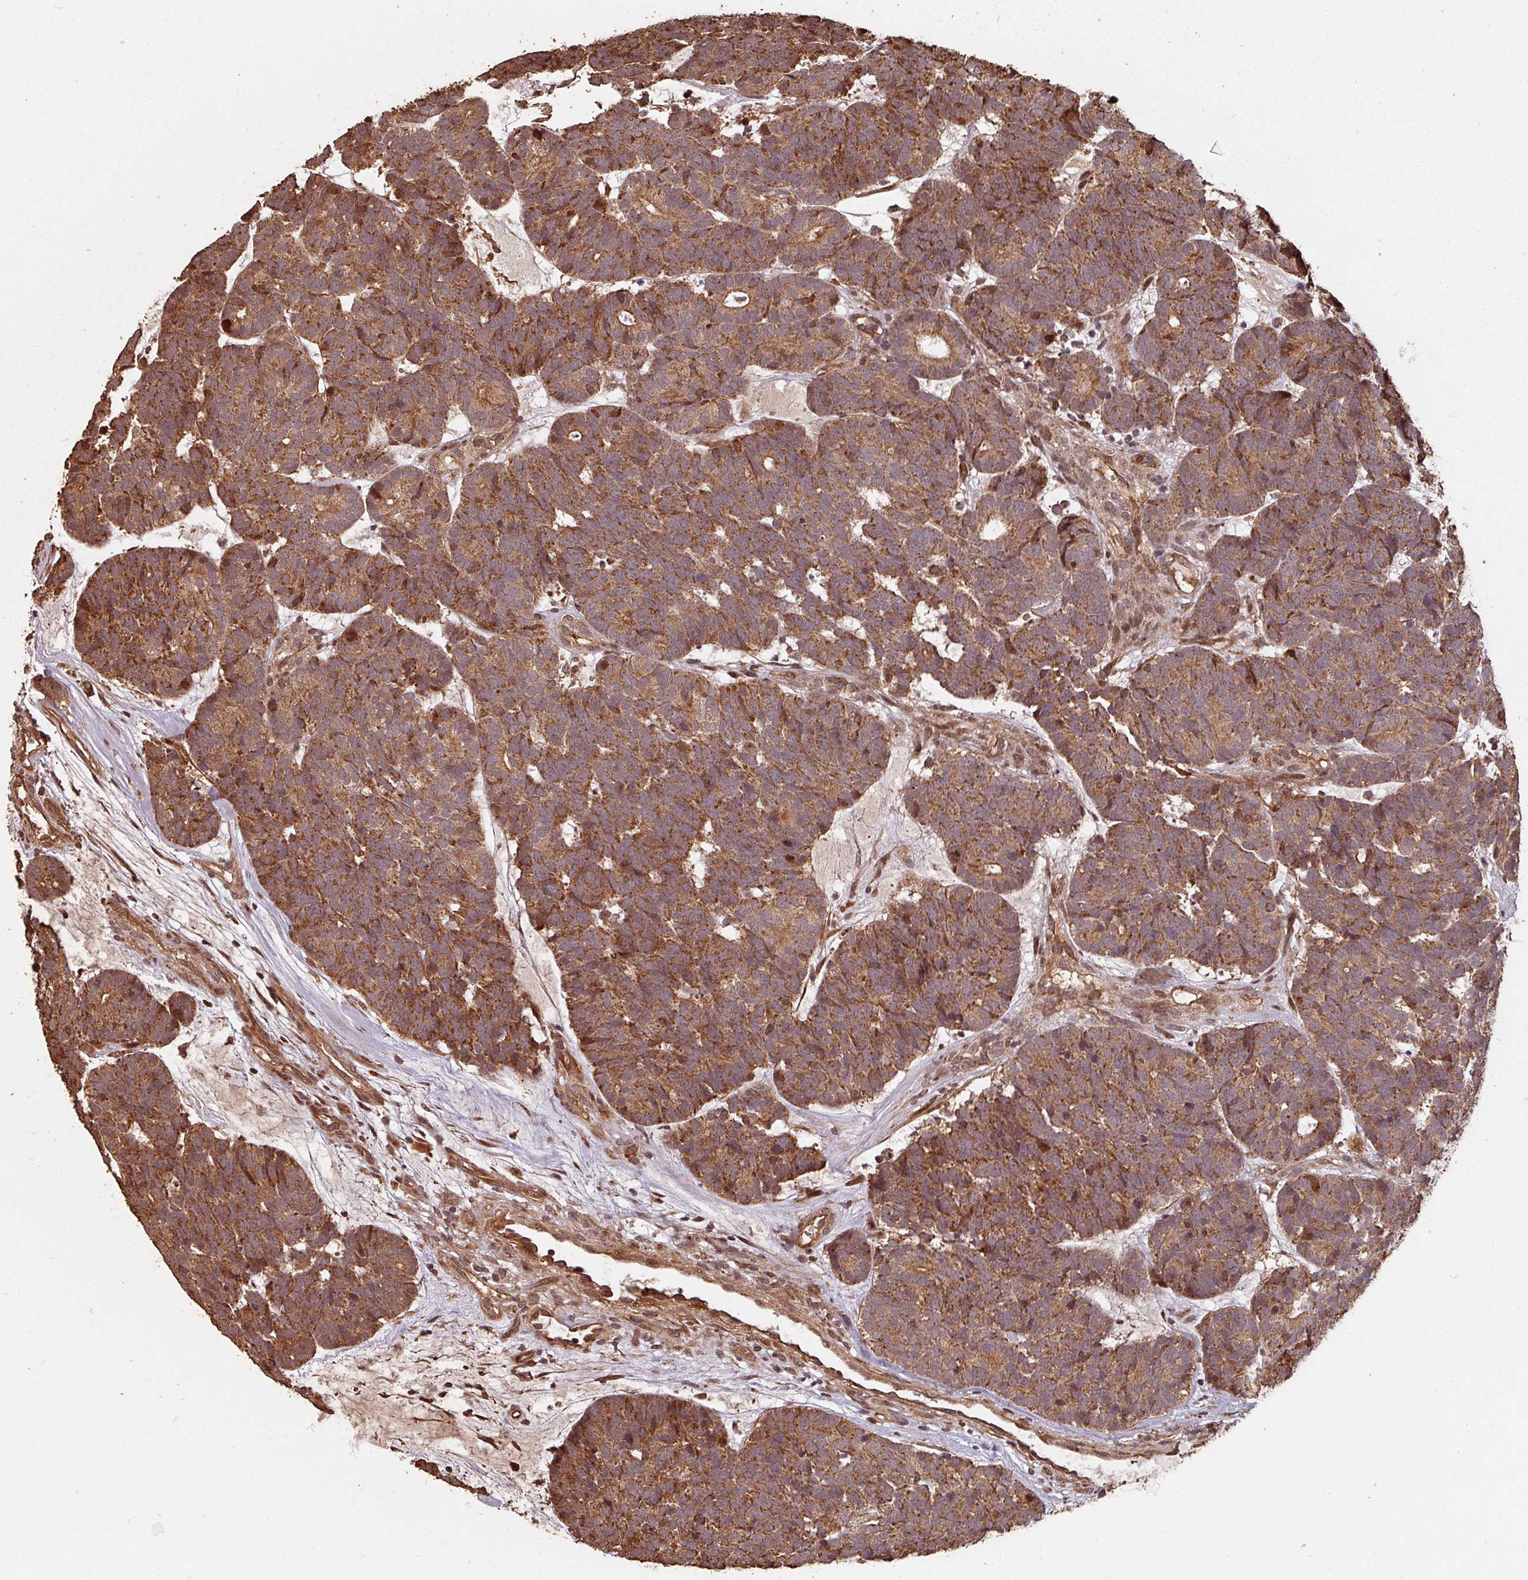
{"staining": {"intensity": "strong", "quantity": ">75%", "location": "cytoplasmic/membranous"}, "tissue": "head and neck cancer", "cell_type": "Tumor cells", "image_type": "cancer", "snomed": [{"axis": "morphology", "description": "Adenocarcinoma, NOS"}, {"axis": "topography", "description": "Head-Neck"}], "caption": "Adenocarcinoma (head and neck) stained for a protein (brown) reveals strong cytoplasmic/membranous positive expression in about >75% of tumor cells.", "gene": "EID1", "patient": {"sex": "female", "age": 81}}